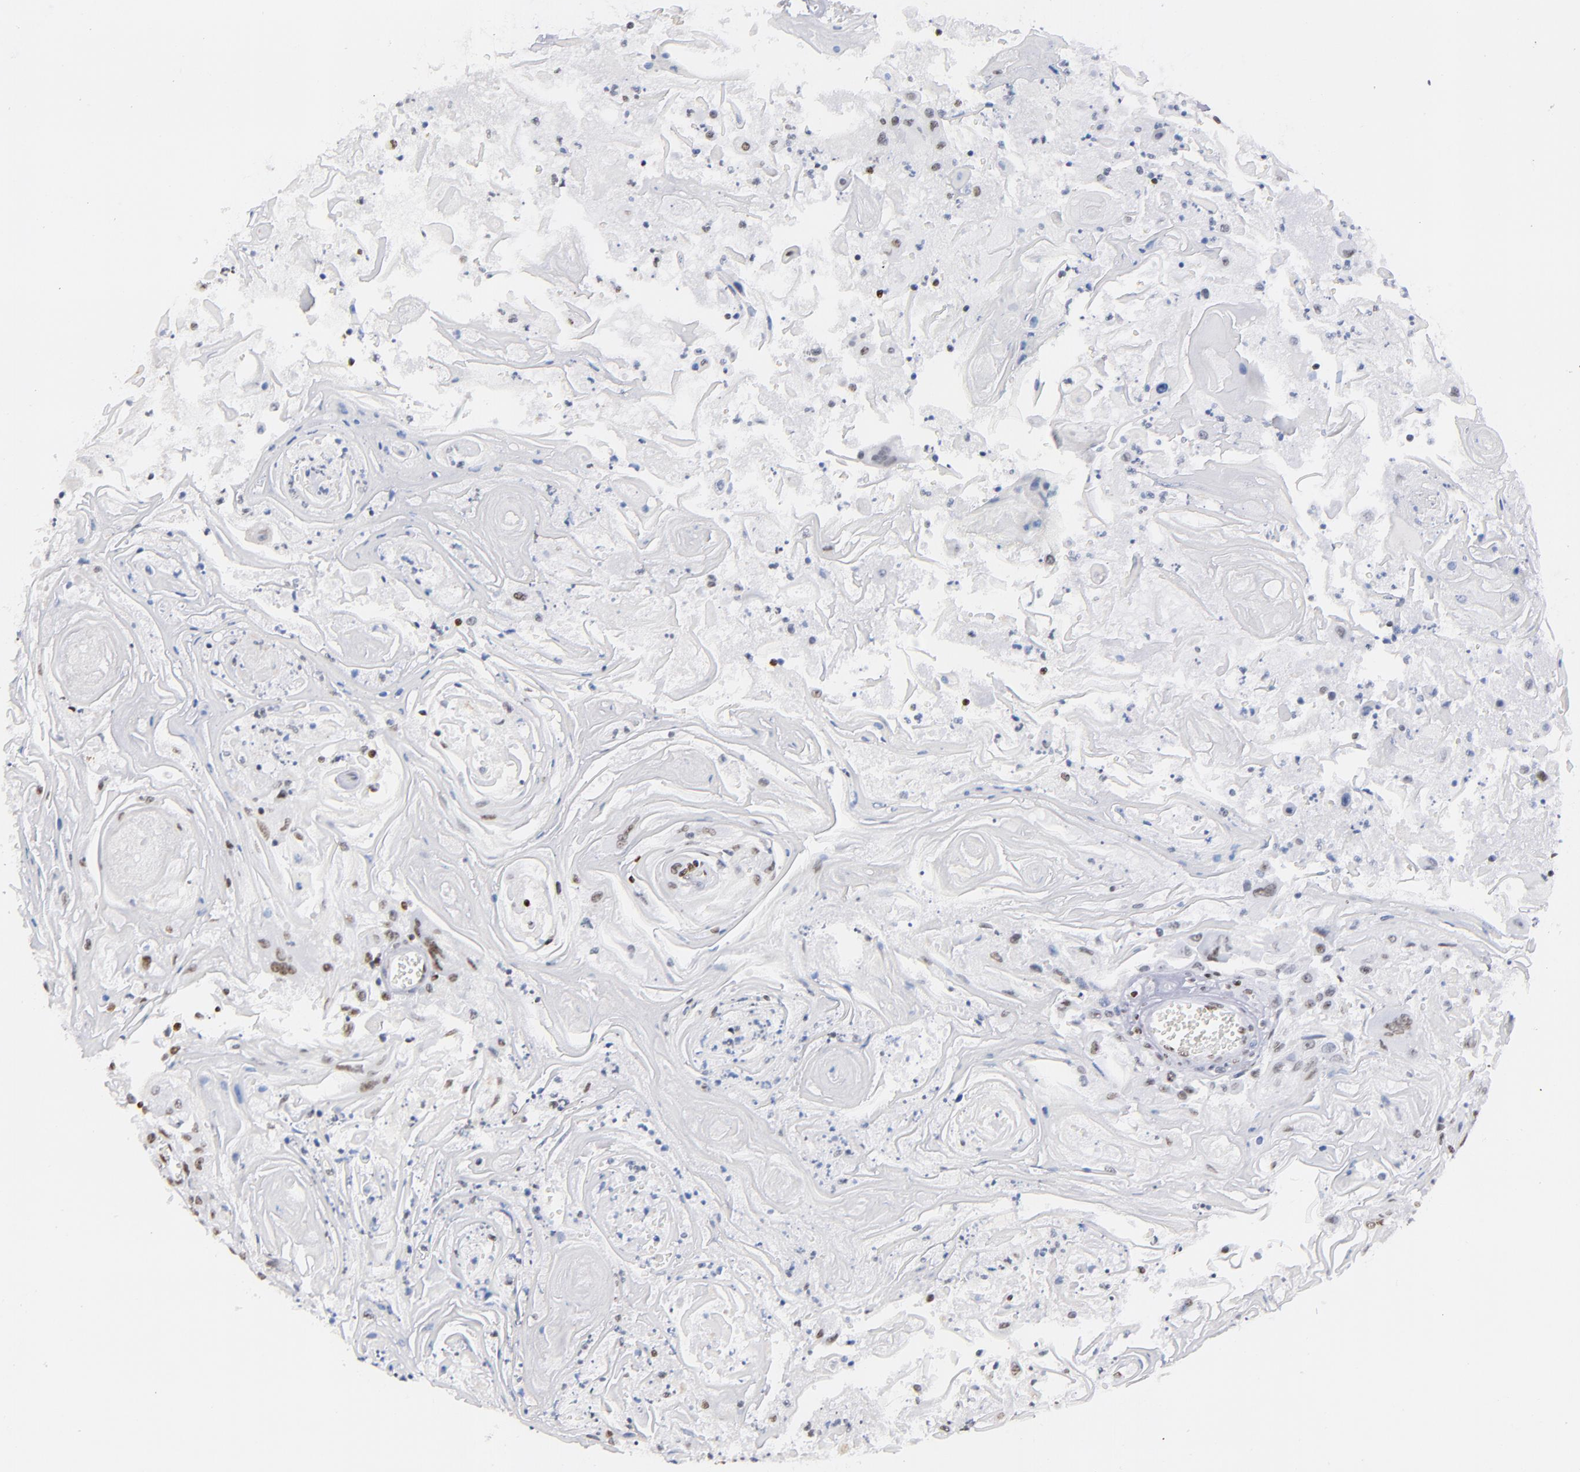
{"staining": {"intensity": "weak", "quantity": "25%-75%", "location": "nuclear"}, "tissue": "head and neck cancer", "cell_type": "Tumor cells", "image_type": "cancer", "snomed": [{"axis": "morphology", "description": "Squamous cell carcinoma, NOS"}, {"axis": "topography", "description": "Oral tissue"}, {"axis": "topography", "description": "Head-Neck"}], "caption": "This is a photomicrograph of immunohistochemistry (IHC) staining of head and neck cancer, which shows weak staining in the nuclear of tumor cells.", "gene": "IFI16", "patient": {"sex": "female", "age": 76}}